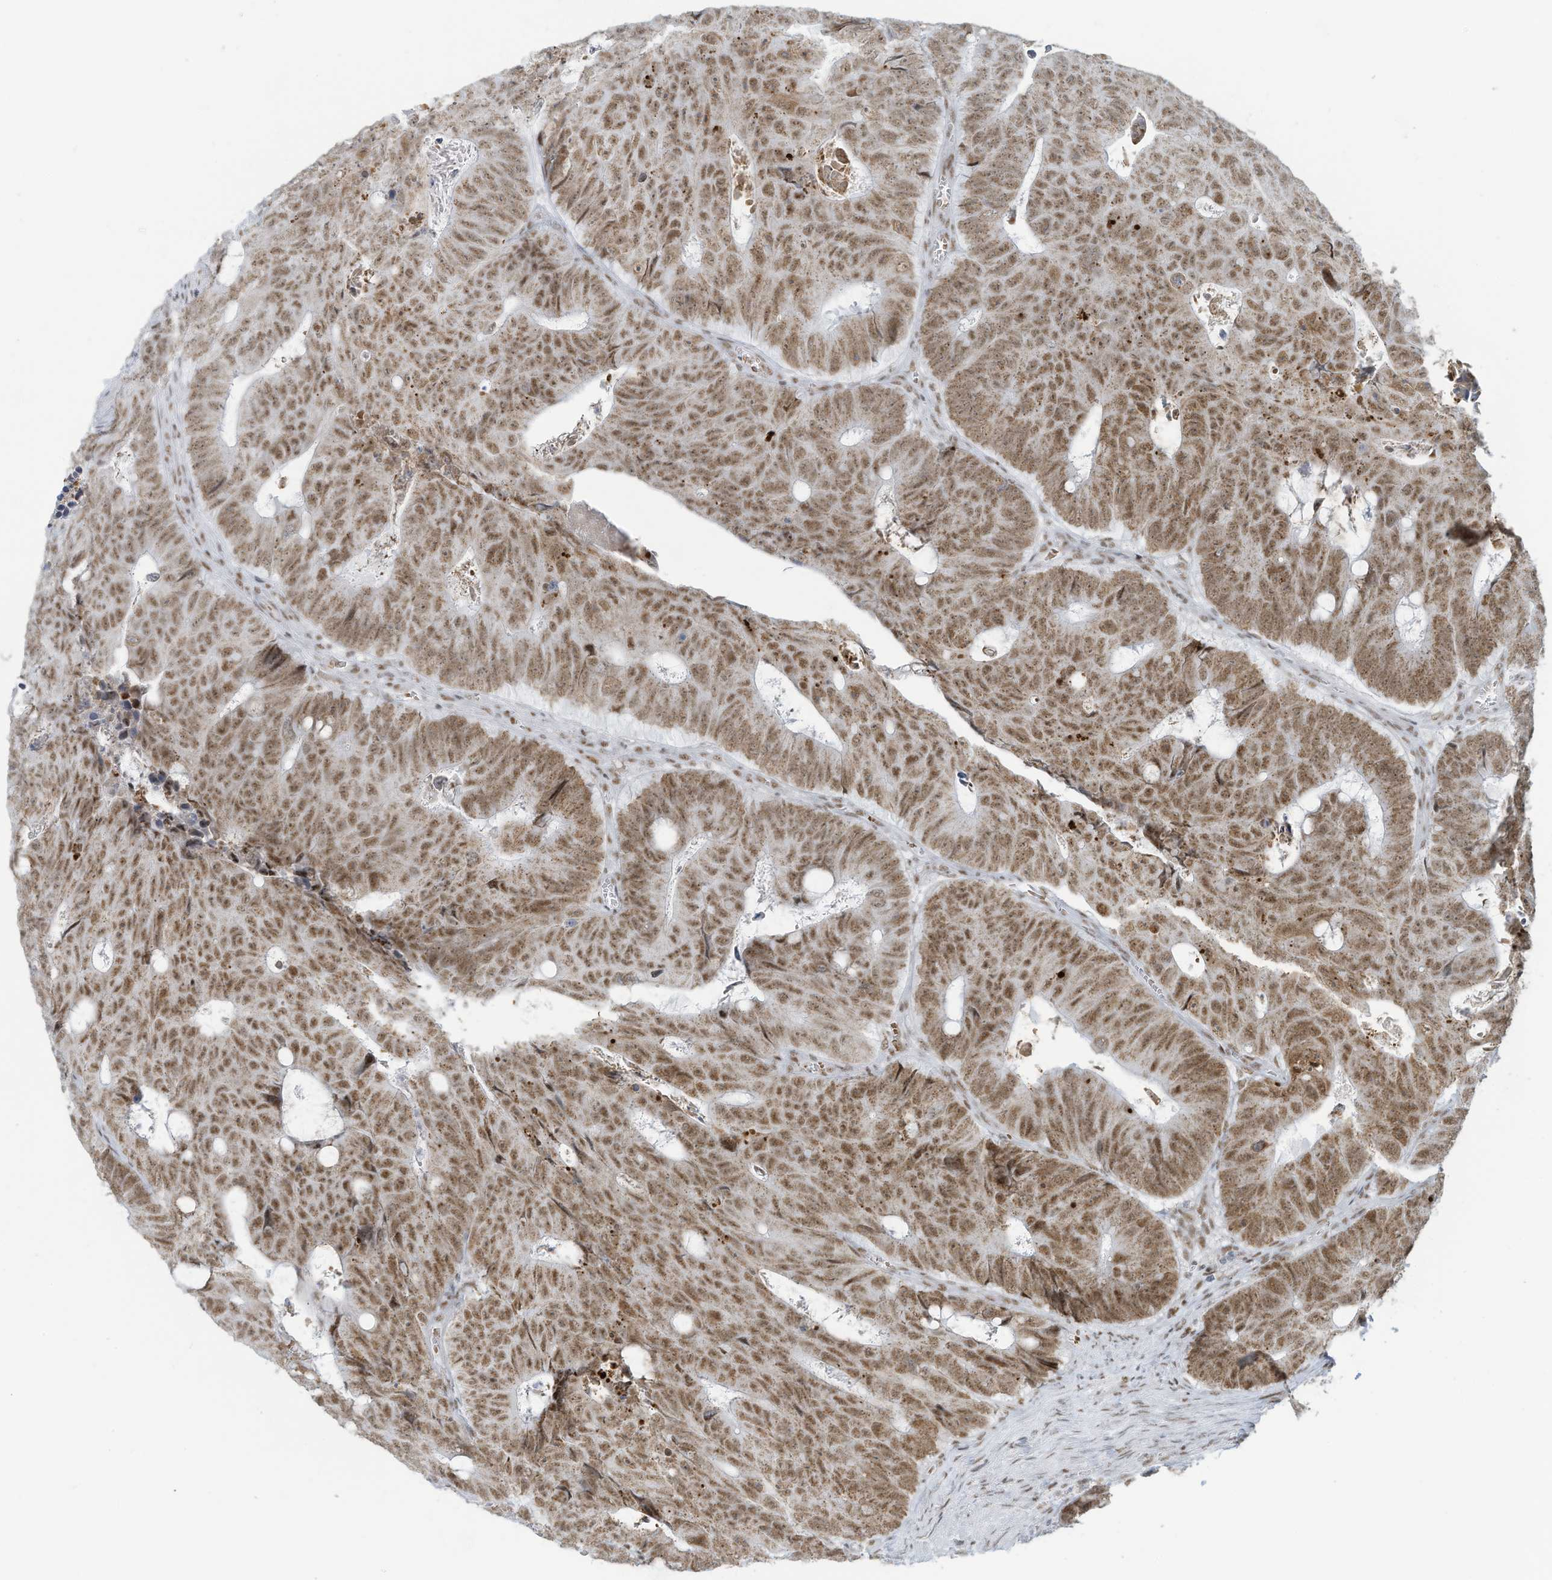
{"staining": {"intensity": "moderate", "quantity": ">75%", "location": "nuclear"}, "tissue": "colorectal cancer", "cell_type": "Tumor cells", "image_type": "cancer", "snomed": [{"axis": "morphology", "description": "Adenocarcinoma, NOS"}, {"axis": "topography", "description": "Colon"}], "caption": "The photomicrograph exhibits immunohistochemical staining of colorectal adenocarcinoma. There is moderate nuclear staining is present in approximately >75% of tumor cells.", "gene": "ECT2L", "patient": {"sex": "male", "age": 87}}